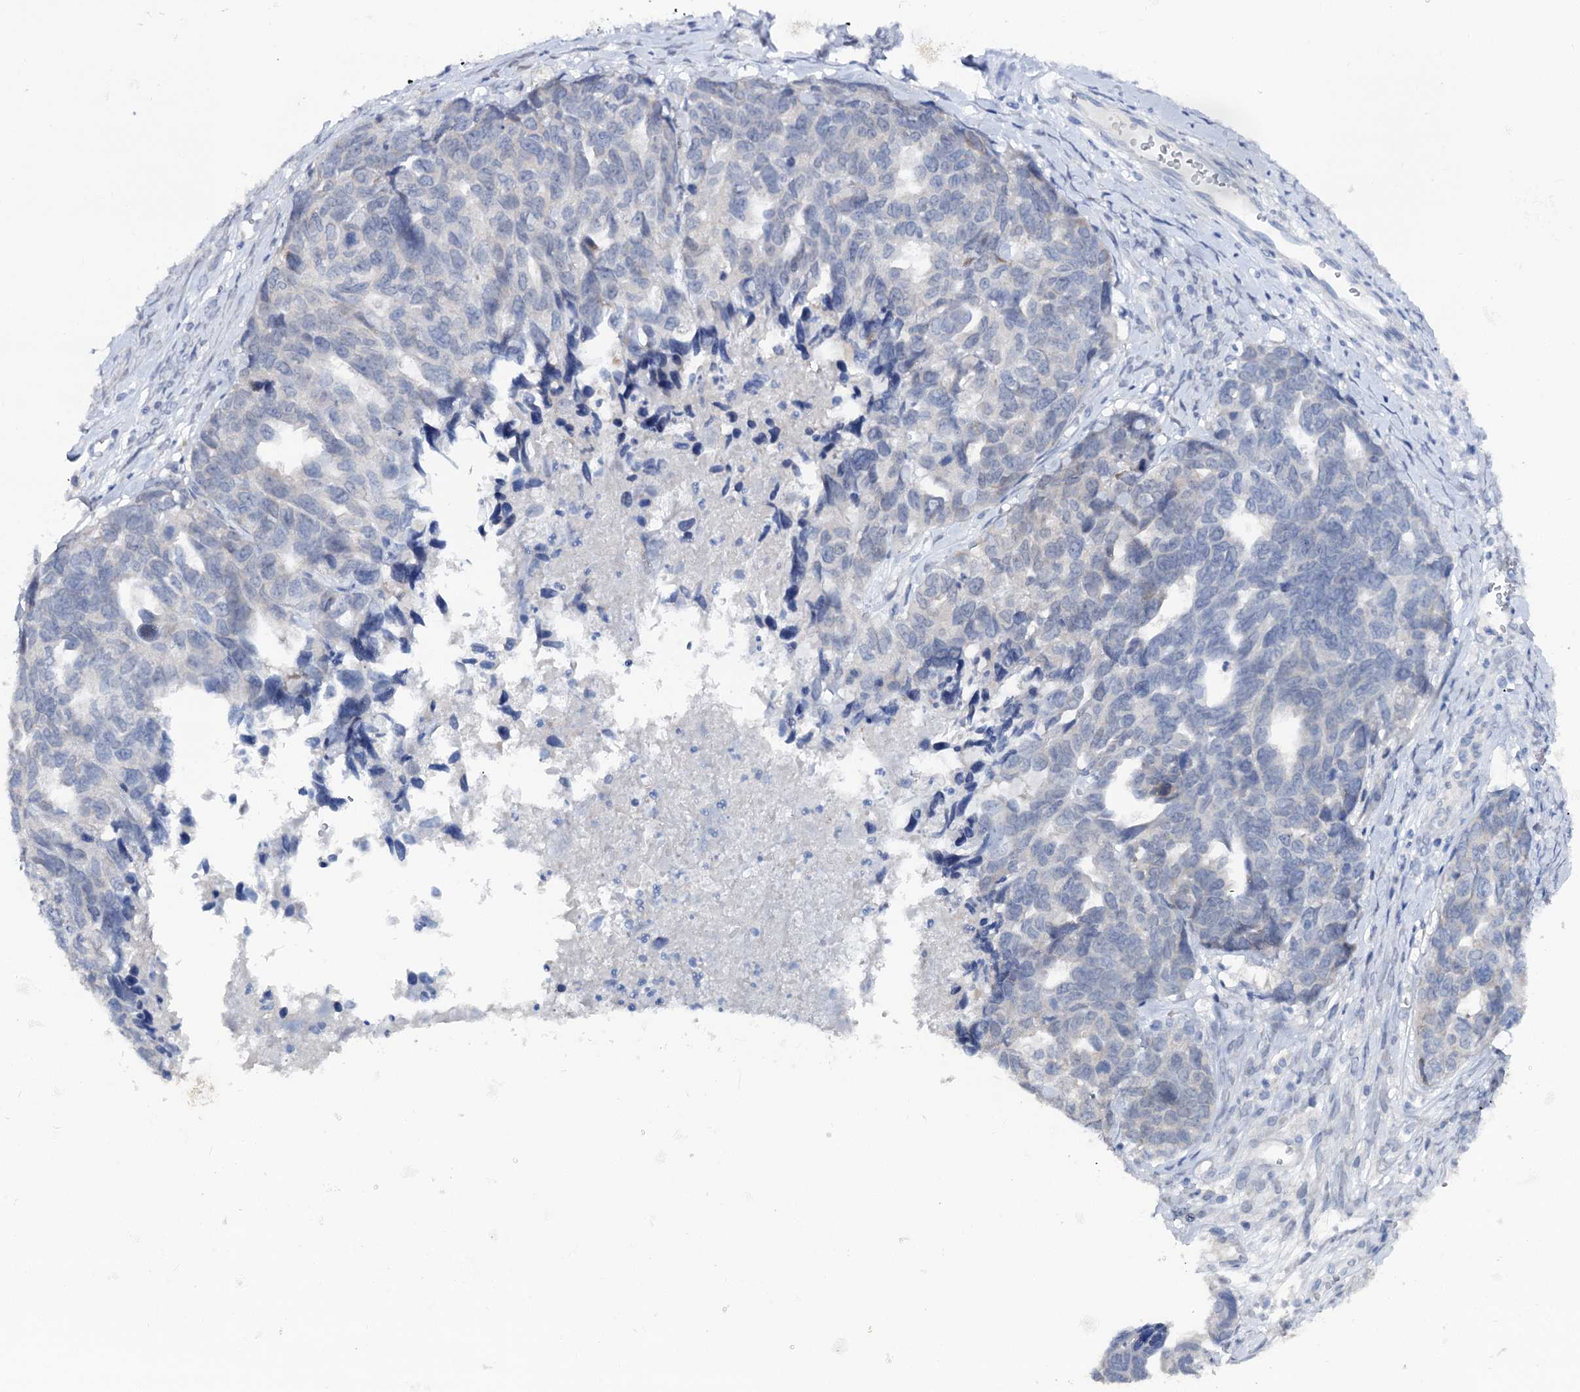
{"staining": {"intensity": "negative", "quantity": "none", "location": "none"}, "tissue": "ovarian cancer", "cell_type": "Tumor cells", "image_type": "cancer", "snomed": [{"axis": "morphology", "description": "Cystadenocarcinoma, serous, NOS"}, {"axis": "topography", "description": "Ovary"}], "caption": "A histopathology image of ovarian serous cystadenocarcinoma stained for a protein shows no brown staining in tumor cells.", "gene": "CAPRIN2", "patient": {"sex": "female", "age": 79}}